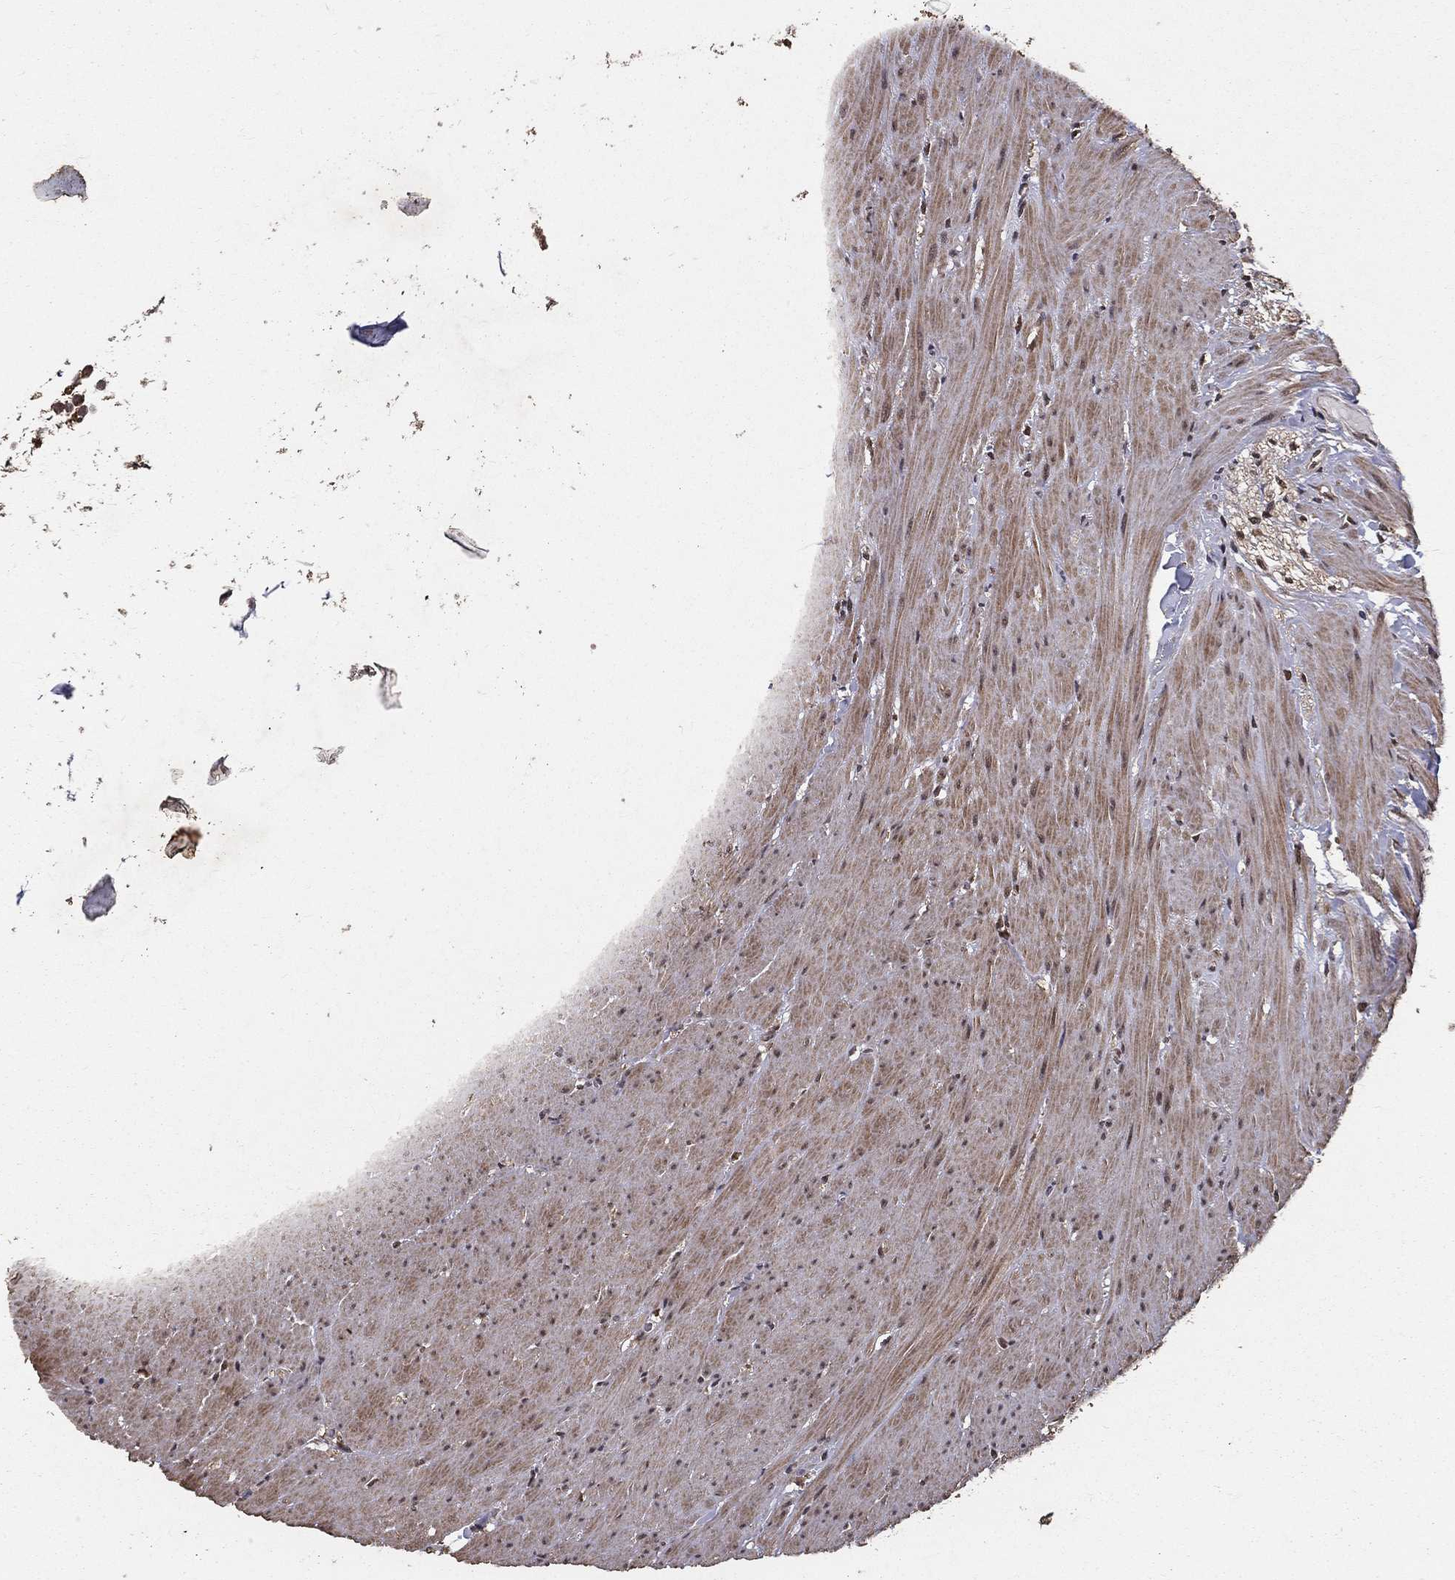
{"staining": {"intensity": "moderate", "quantity": "25%-75%", "location": "cytoplasmic/membranous,nuclear"}, "tissue": "colon", "cell_type": "Endothelial cells", "image_type": "normal", "snomed": [{"axis": "morphology", "description": "Normal tissue, NOS"}, {"axis": "topography", "description": "Colon"}], "caption": "High-magnification brightfield microscopy of benign colon stained with DAB (brown) and counterstained with hematoxylin (blue). endothelial cells exhibit moderate cytoplasmic/membranous,nuclear positivity is seen in approximately25%-75% of cells.", "gene": "CARM1", "patient": {"sex": "female", "age": 65}}